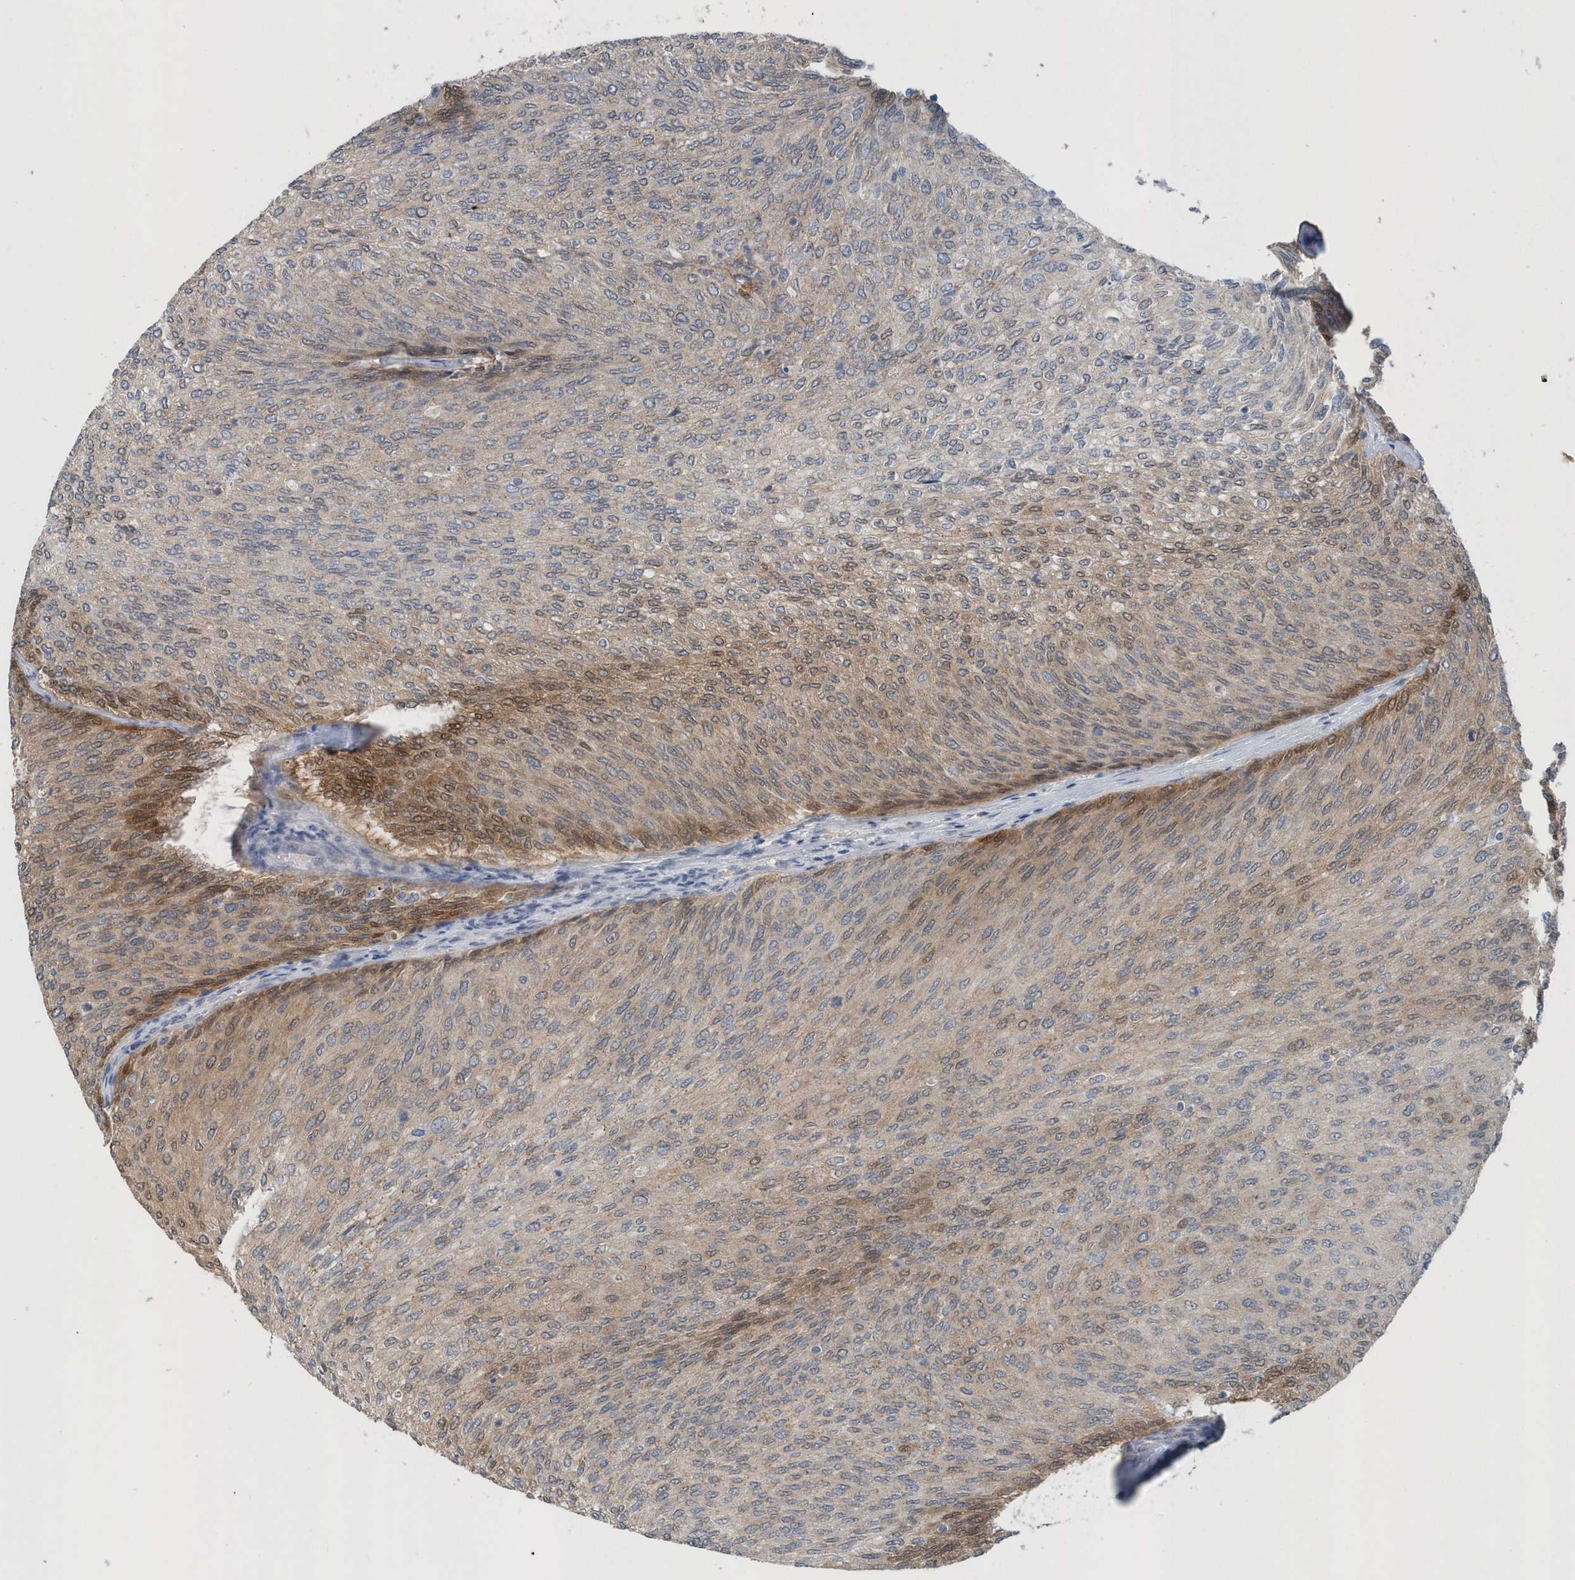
{"staining": {"intensity": "moderate", "quantity": "25%-75%", "location": "cytoplasmic/membranous,nuclear"}, "tissue": "urothelial cancer", "cell_type": "Tumor cells", "image_type": "cancer", "snomed": [{"axis": "morphology", "description": "Urothelial carcinoma, Low grade"}, {"axis": "topography", "description": "Urinary bladder"}], "caption": "IHC photomicrograph of low-grade urothelial carcinoma stained for a protein (brown), which reveals medium levels of moderate cytoplasmic/membranous and nuclear positivity in about 25%-75% of tumor cells.", "gene": "PFN2", "patient": {"sex": "female", "age": 79}}